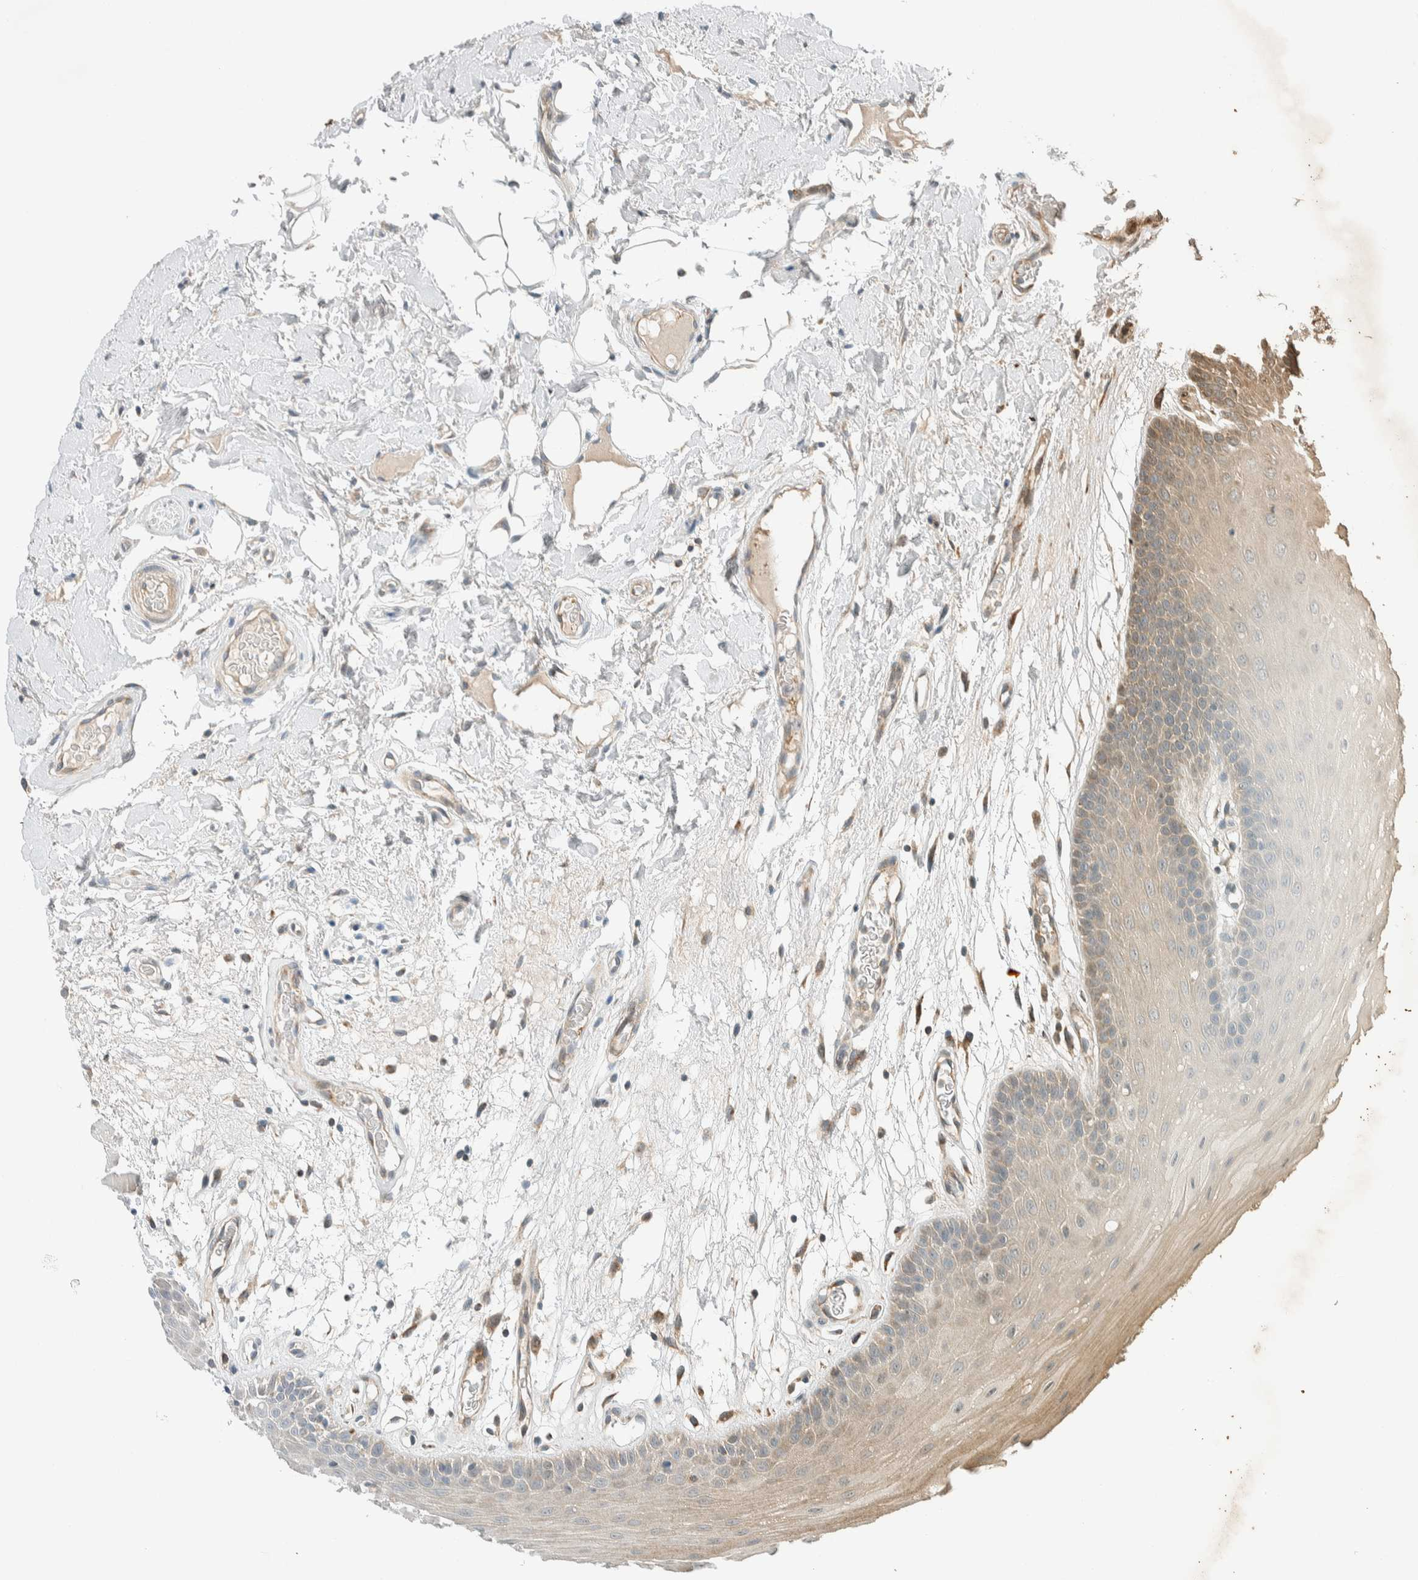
{"staining": {"intensity": "weak", "quantity": "<25%", "location": "cytoplasmic/membranous"}, "tissue": "oral mucosa", "cell_type": "Squamous epithelial cells", "image_type": "normal", "snomed": [{"axis": "morphology", "description": "Normal tissue, NOS"}, {"axis": "morphology", "description": "Squamous cell carcinoma, NOS"}, {"axis": "topography", "description": "Oral tissue"}, {"axis": "topography", "description": "Head-Neck"}], "caption": "DAB (3,3'-diaminobenzidine) immunohistochemical staining of unremarkable oral mucosa reveals no significant positivity in squamous epithelial cells. The staining is performed using DAB brown chromogen with nuclei counter-stained in using hematoxylin.", "gene": "SLFN12L", "patient": {"sex": "male", "age": 71}}